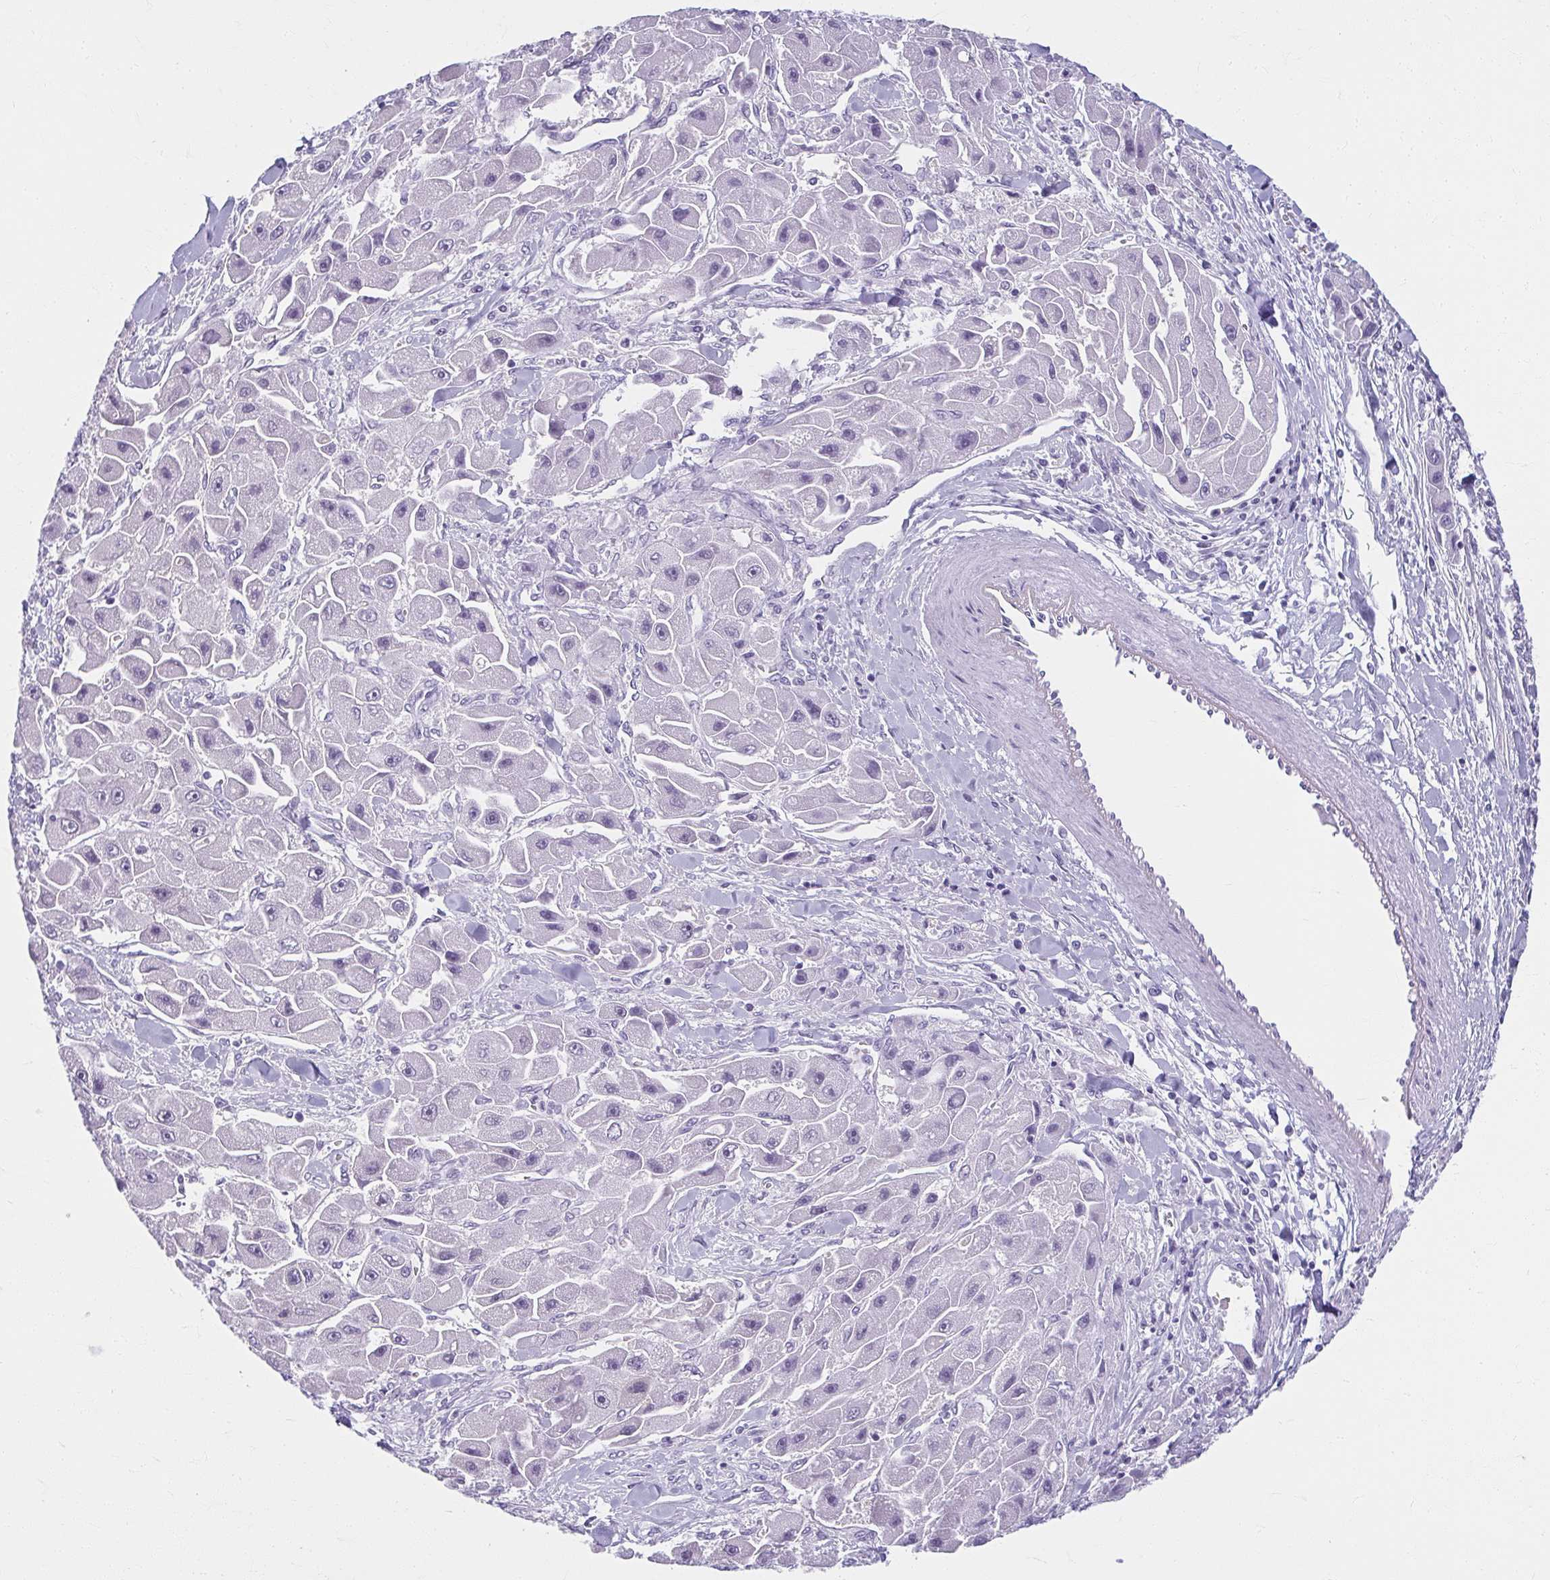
{"staining": {"intensity": "negative", "quantity": "none", "location": "none"}, "tissue": "liver cancer", "cell_type": "Tumor cells", "image_type": "cancer", "snomed": [{"axis": "morphology", "description": "Carcinoma, Hepatocellular, NOS"}, {"axis": "topography", "description": "Liver"}], "caption": "IHC of liver cancer shows no expression in tumor cells. (DAB (3,3'-diaminobenzidine) immunohistochemistry (IHC) with hematoxylin counter stain).", "gene": "MOBP", "patient": {"sex": "male", "age": 24}}